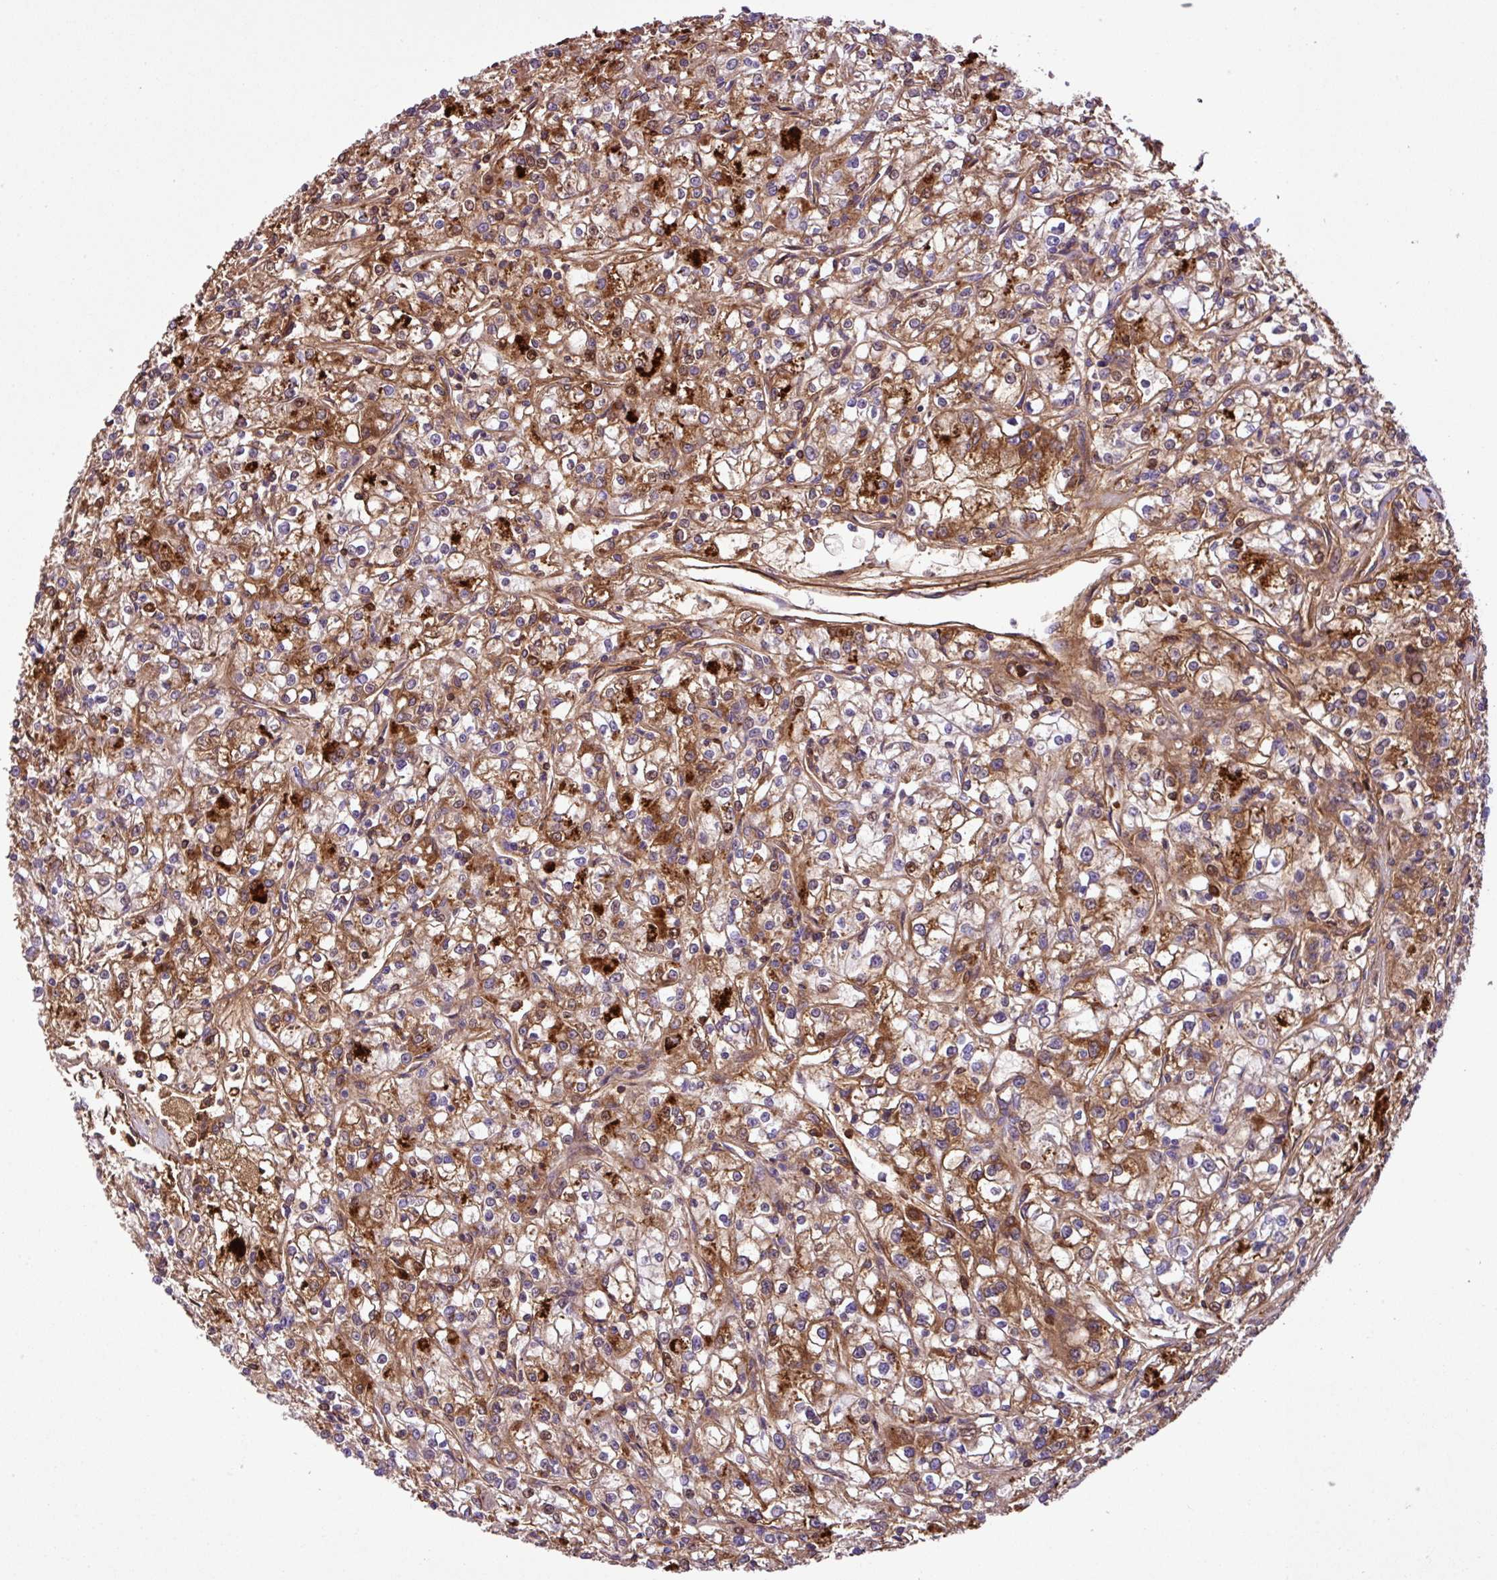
{"staining": {"intensity": "moderate", "quantity": ">75%", "location": "cytoplasmic/membranous"}, "tissue": "renal cancer", "cell_type": "Tumor cells", "image_type": "cancer", "snomed": [{"axis": "morphology", "description": "Adenocarcinoma, NOS"}, {"axis": "topography", "description": "Kidney"}], "caption": "A brown stain shows moderate cytoplasmic/membranous staining of a protein in human renal cancer tumor cells.", "gene": "ZNF266", "patient": {"sex": "female", "age": 59}}